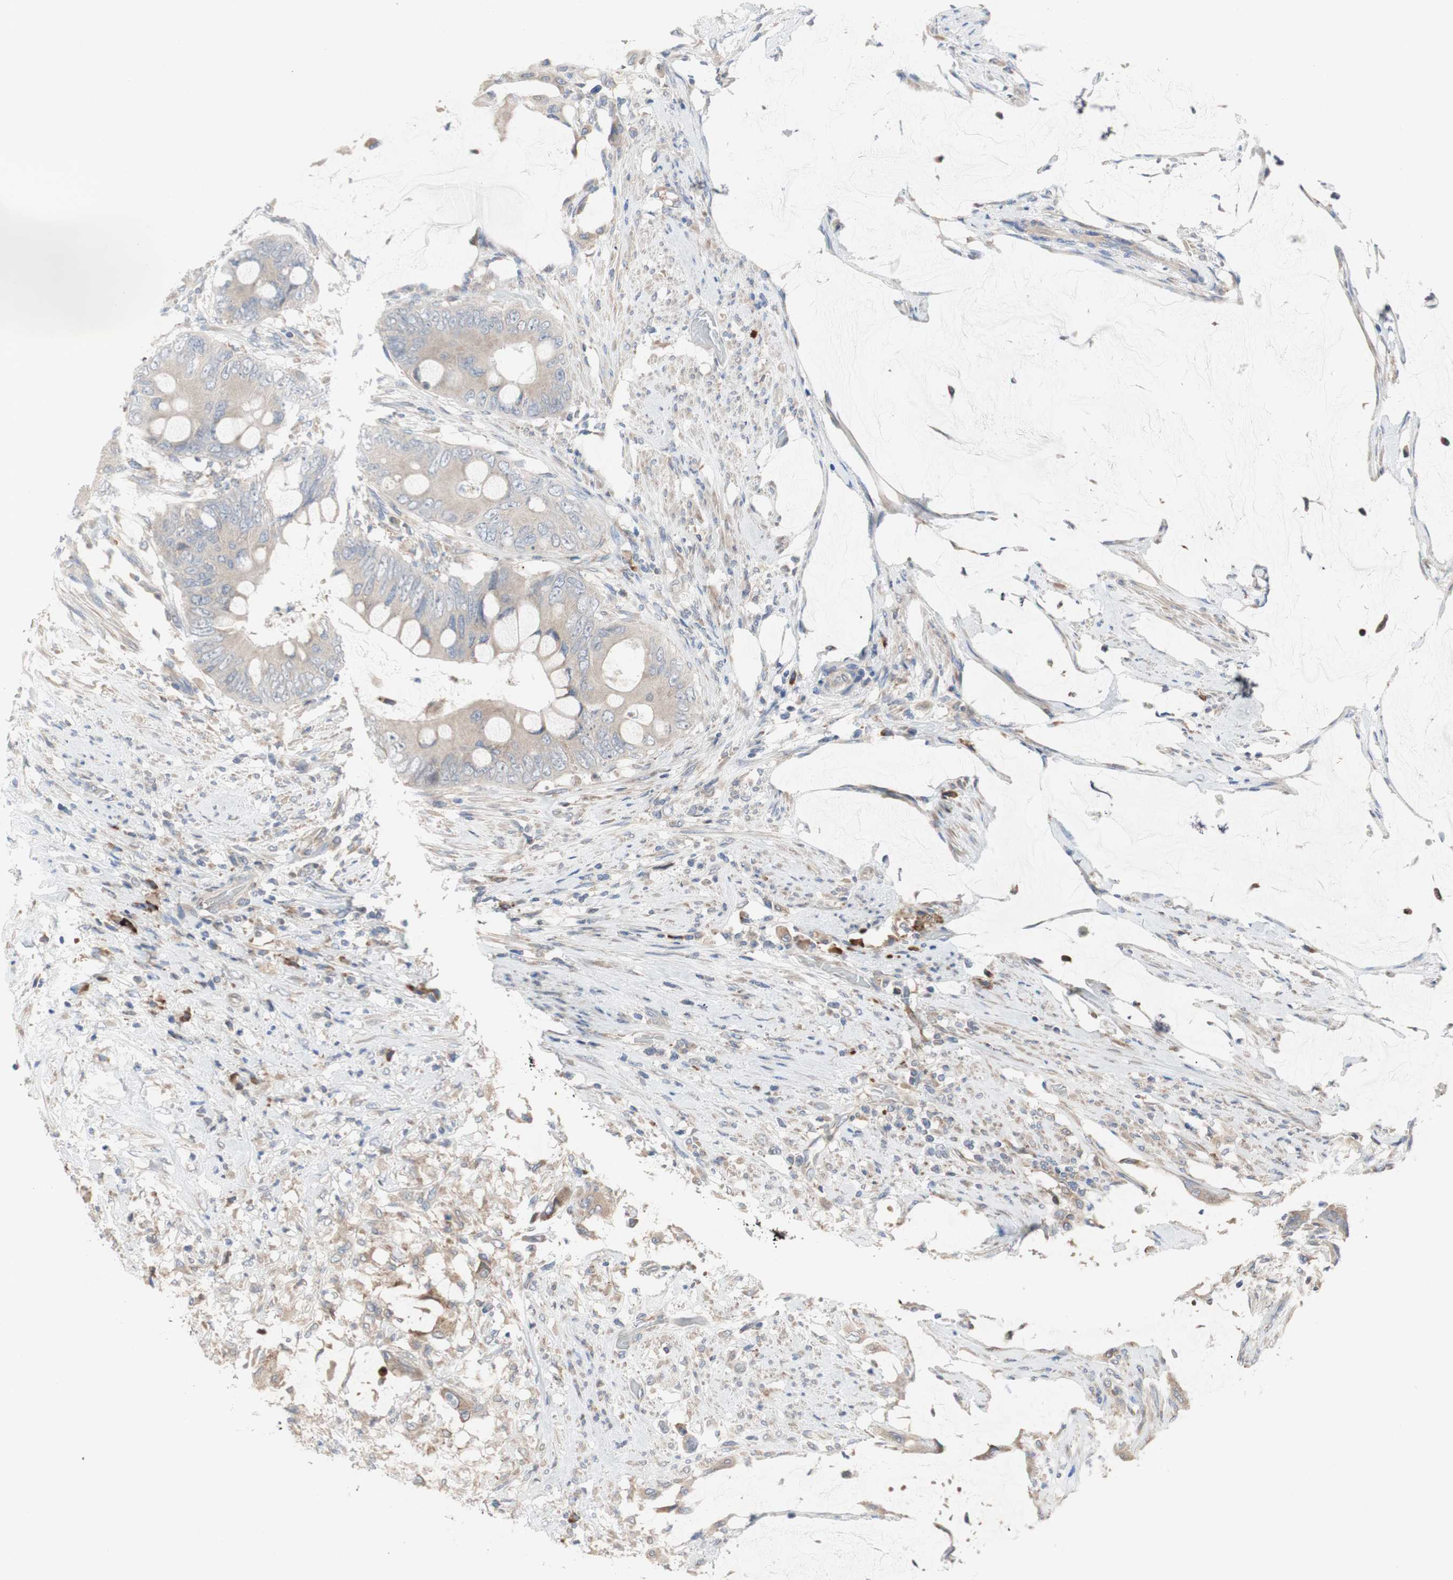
{"staining": {"intensity": "weak", "quantity": ">75%", "location": "cytoplasmic/membranous"}, "tissue": "colorectal cancer", "cell_type": "Tumor cells", "image_type": "cancer", "snomed": [{"axis": "morphology", "description": "Adenocarcinoma, NOS"}, {"axis": "topography", "description": "Rectum"}], "caption": "Immunohistochemical staining of adenocarcinoma (colorectal) demonstrates weak cytoplasmic/membranous protein staining in approximately >75% of tumor cells. (DAB = brown stain, brightfield microscopy at high magnification).", "gene": "TTC14", "patient": {"sex": "female", "age": 77}}